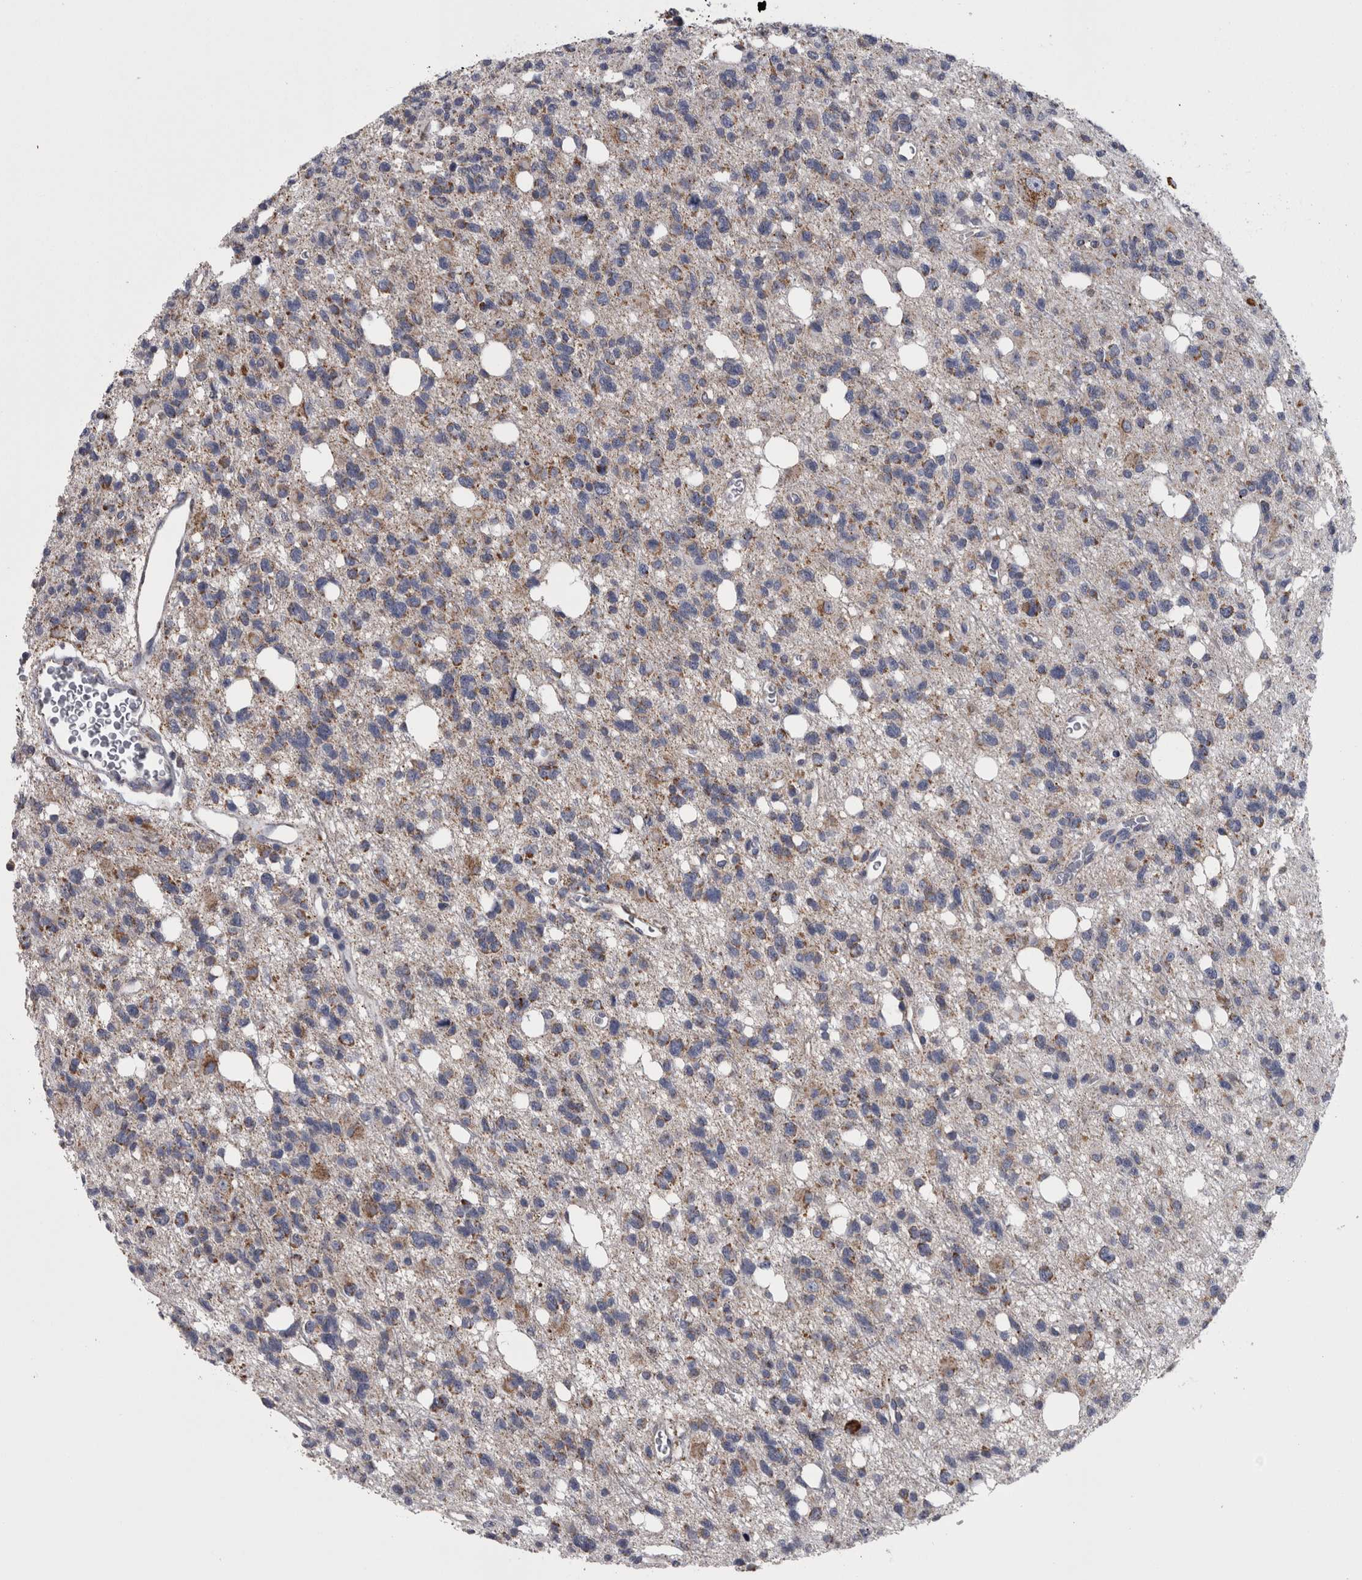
{"staining": {"intensity": "moderate", "quantity": "25%-75%", "location": "cytoplasmic/membranous"}, "tissue": "glioma", "cell_type": "Tumor cells", "image_type": "cancer", "snomed": [{"axis": "morphology", "description": "Glioma, malignant, High grade"}, {"axis": "topography", "description": "Brain"}], "caption": "The photomicrograph shows a brown stain indicating the presence of a protein in the cytoplasmic/membranous of tumor cells in glioma.", "gene": "DBT", "patient": {"sex": "female", "age": 62}}